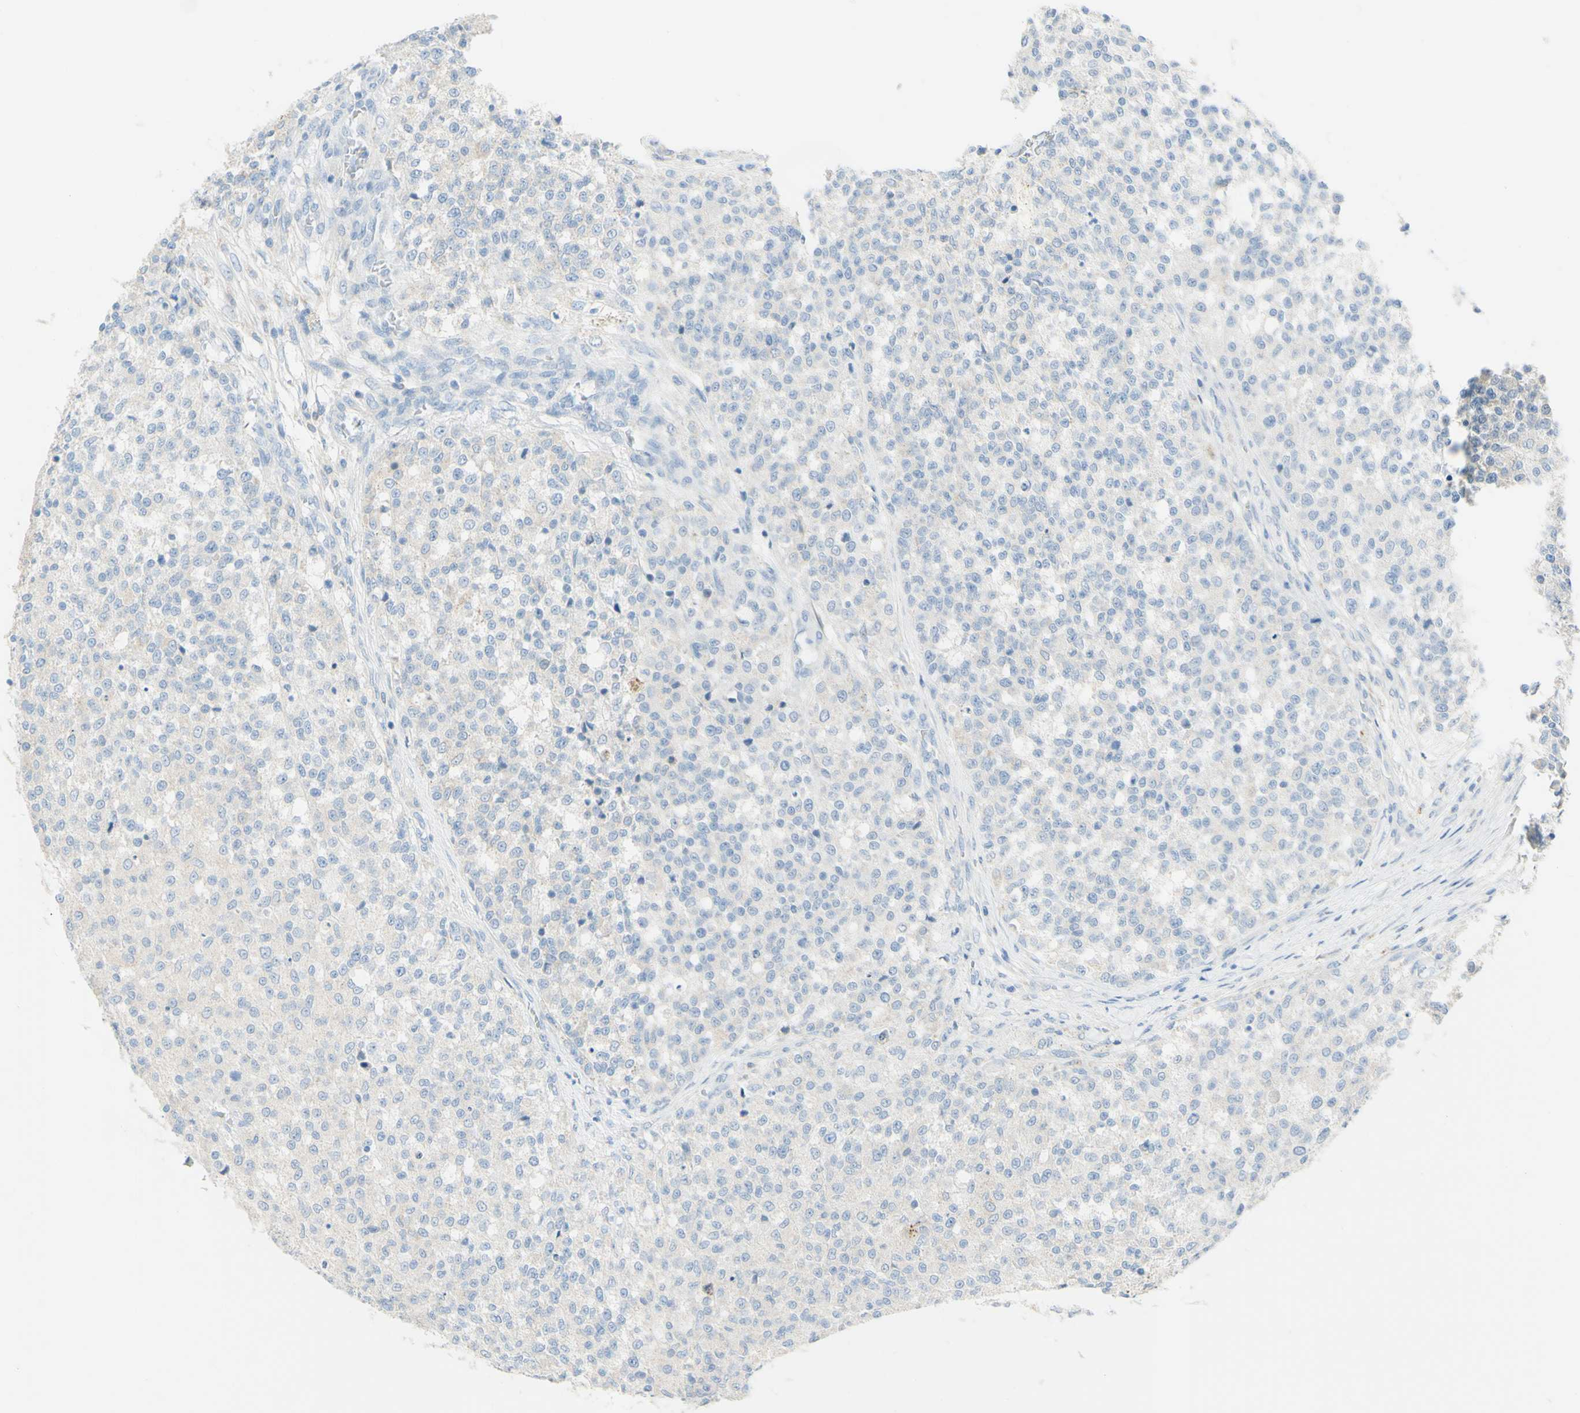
{"staining": {"intensity": "negative", "quantity": "none", "location": "none"}, "tissue": "testis cancer", "cell_type": "Tumor cells", "image_type": "cancer", "snomed": [{"axis": "morphology", "description": "Seminoma, NOS"}, {"axis": "topography", "description": "Testis"}], "caption": "An immunohistochemistry micrograph of testis cancer is shown. There is no staining in tumor cells of testis cancer.", "gene": "TSPAN1", "patient": {"sex": "male", "age": 59}}